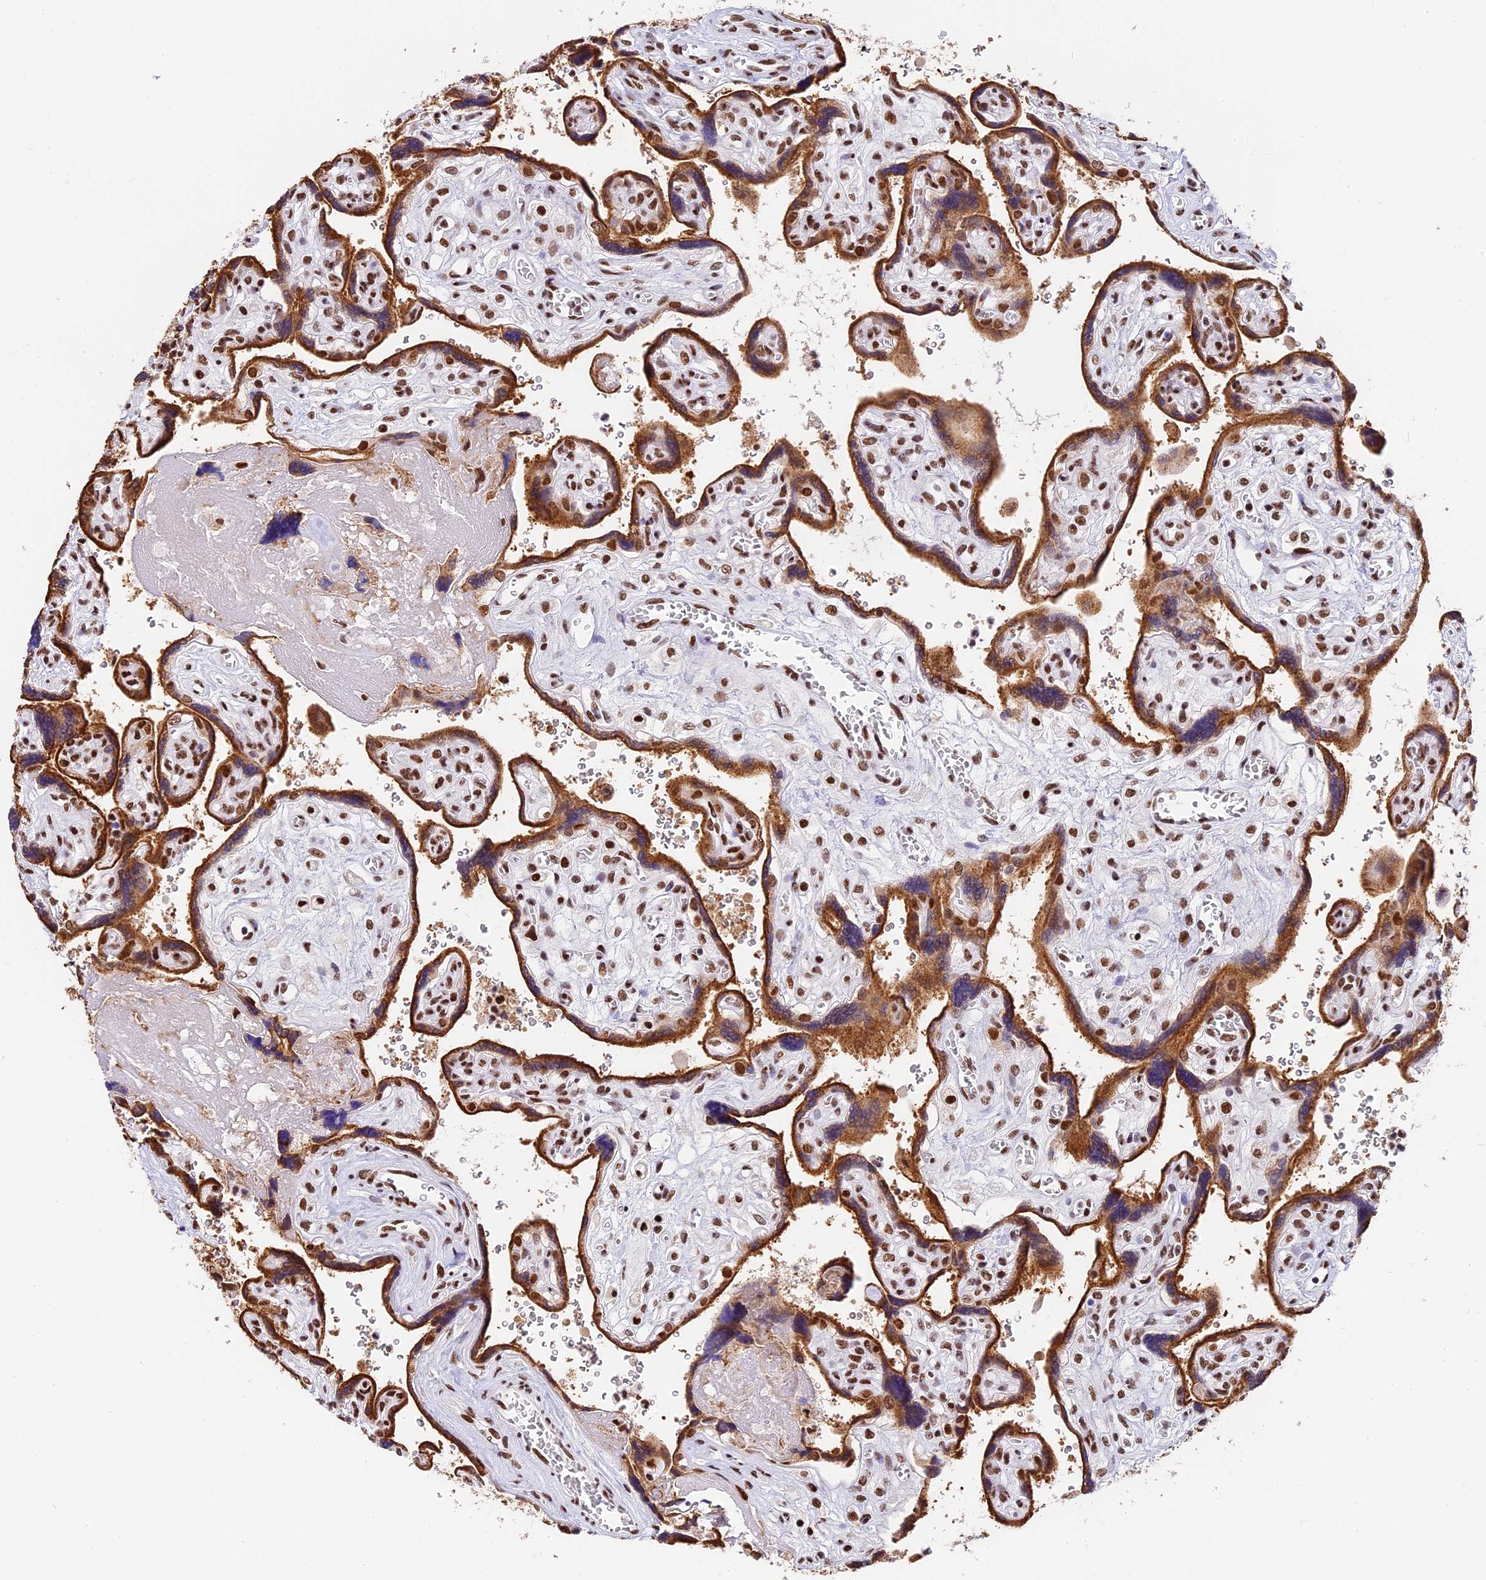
{"staining": {"intensity": "strong", "quantity": ">75%", "location": "cytoplasmic/membranous,nuclear"}, "tissue": "placenta", "cell_type": "Trophoblastic cells", "image_type": "normal", "snomed": [{"axis": "morphology", "description": "Normal tissue, NOS"}, {"axis": "topography", "description": "Placenta"}], "caption": "High-power microscopy captured an immunohistochemistry image of unremarkable placenta, revealing strong cytoplasmic/membranous,nuclear expression in about >75% of trophoblastic cells. The staining is performed using DAB (3,3'-diaminobenzidine) brown chromogen to label protein expression. The nuclei are counter-stained blue using hematoxylin.", "gene": "SBNO1", "patient": {"sex": "female", "age": 39}}